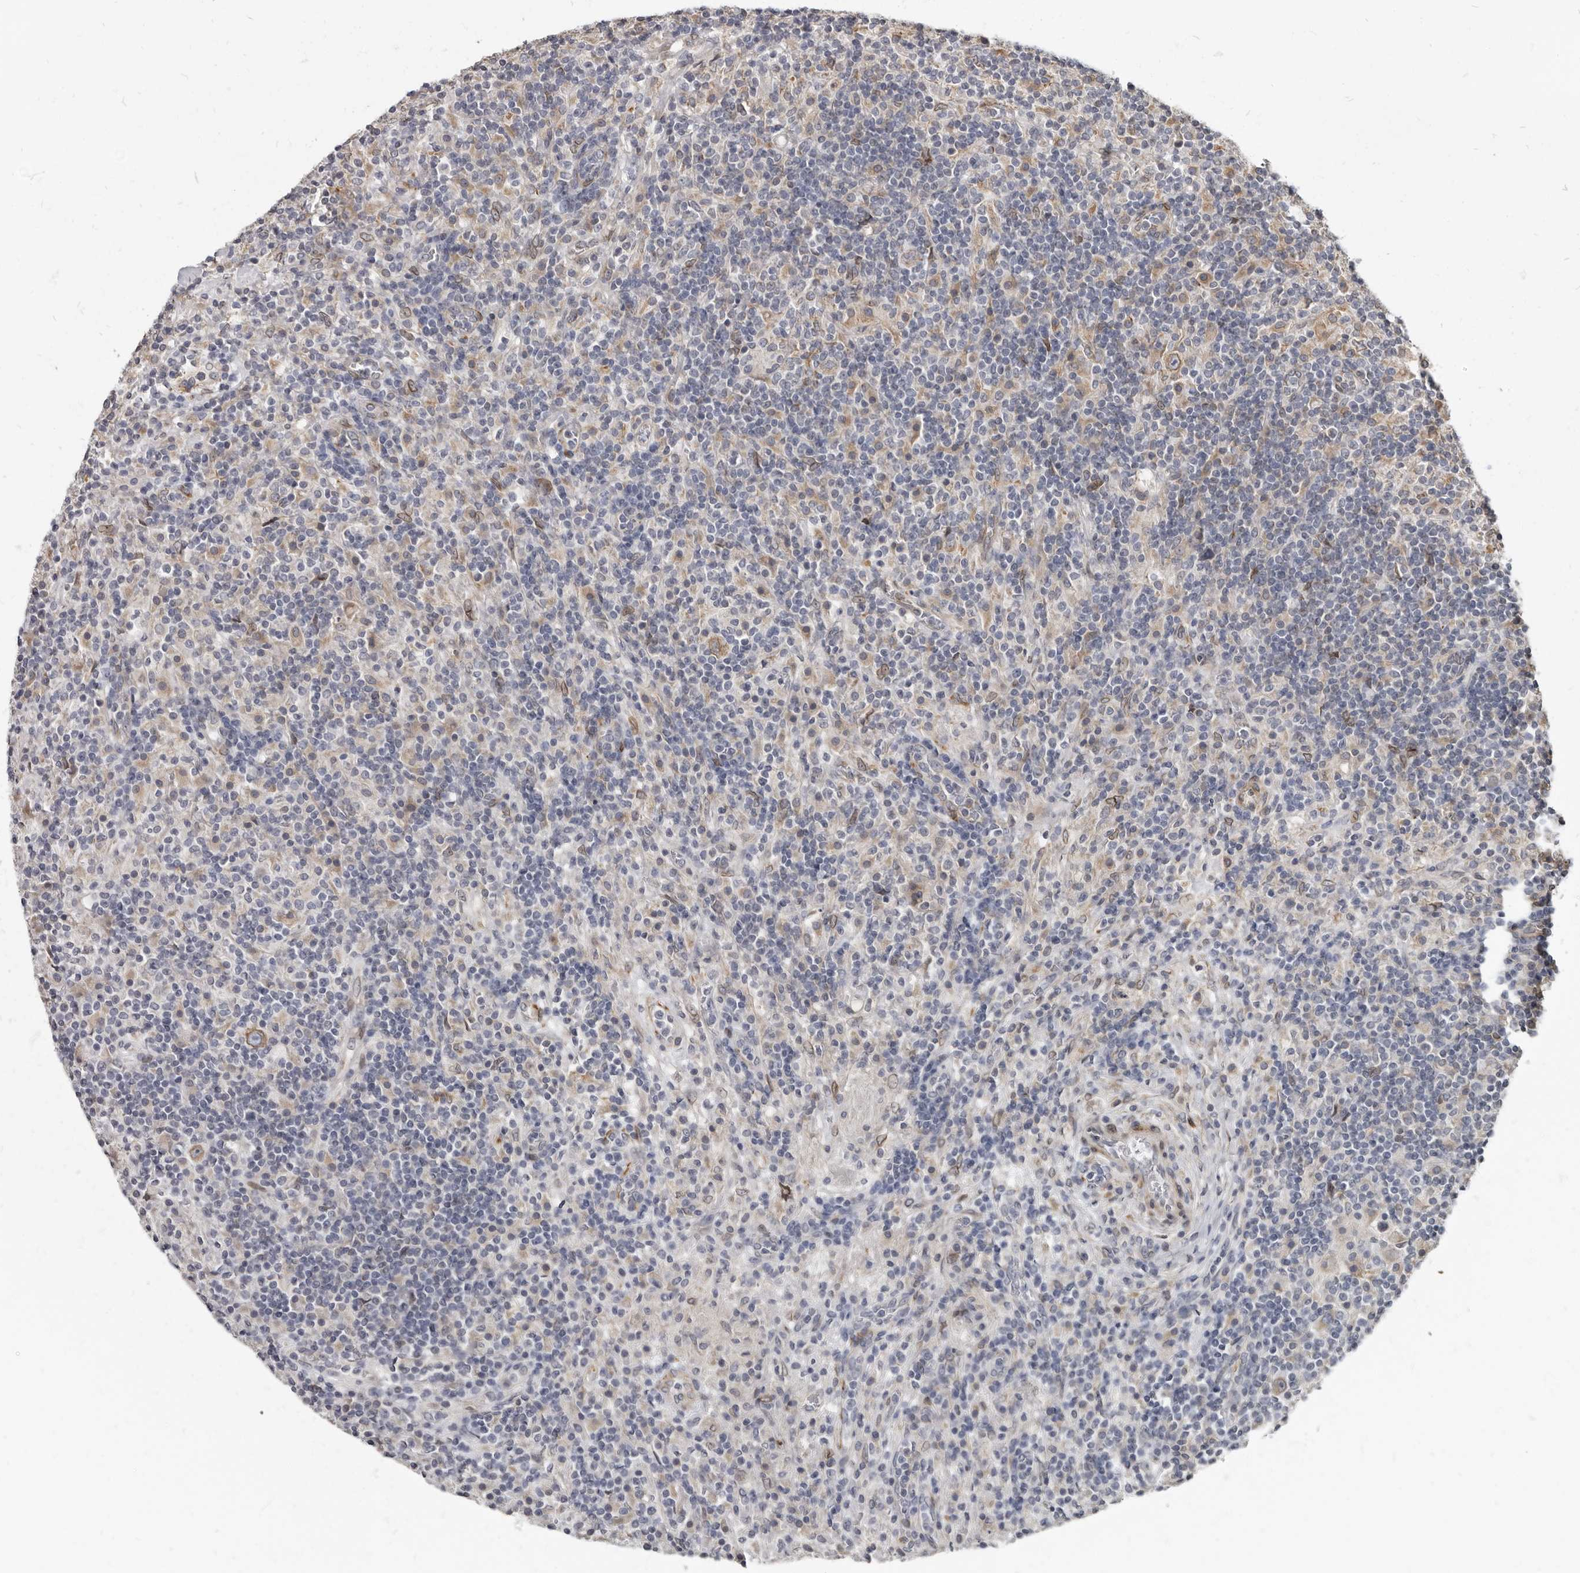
{"staining": {"intensity": "weak", "quantity": "25%-75%", "location": "cytoplasmic/membranous"}, "tissue": "lymphoma", "cell_type": "Tumor cells", "image_type": "cancer", "snomed": [{"axis": "morphology", "description": "Hodgkin's disease, NOS"}, {"axis": "topography", "description": "Lymph node"}], "caption": "Human lymphoma stained for a protein (brown) demonstrates weak cytoplasmic/membranous positive staining in about 25%-75% of tumor cells.", "gene": "MRGPRF", "patient": {"sex": "male", "age": 70}}